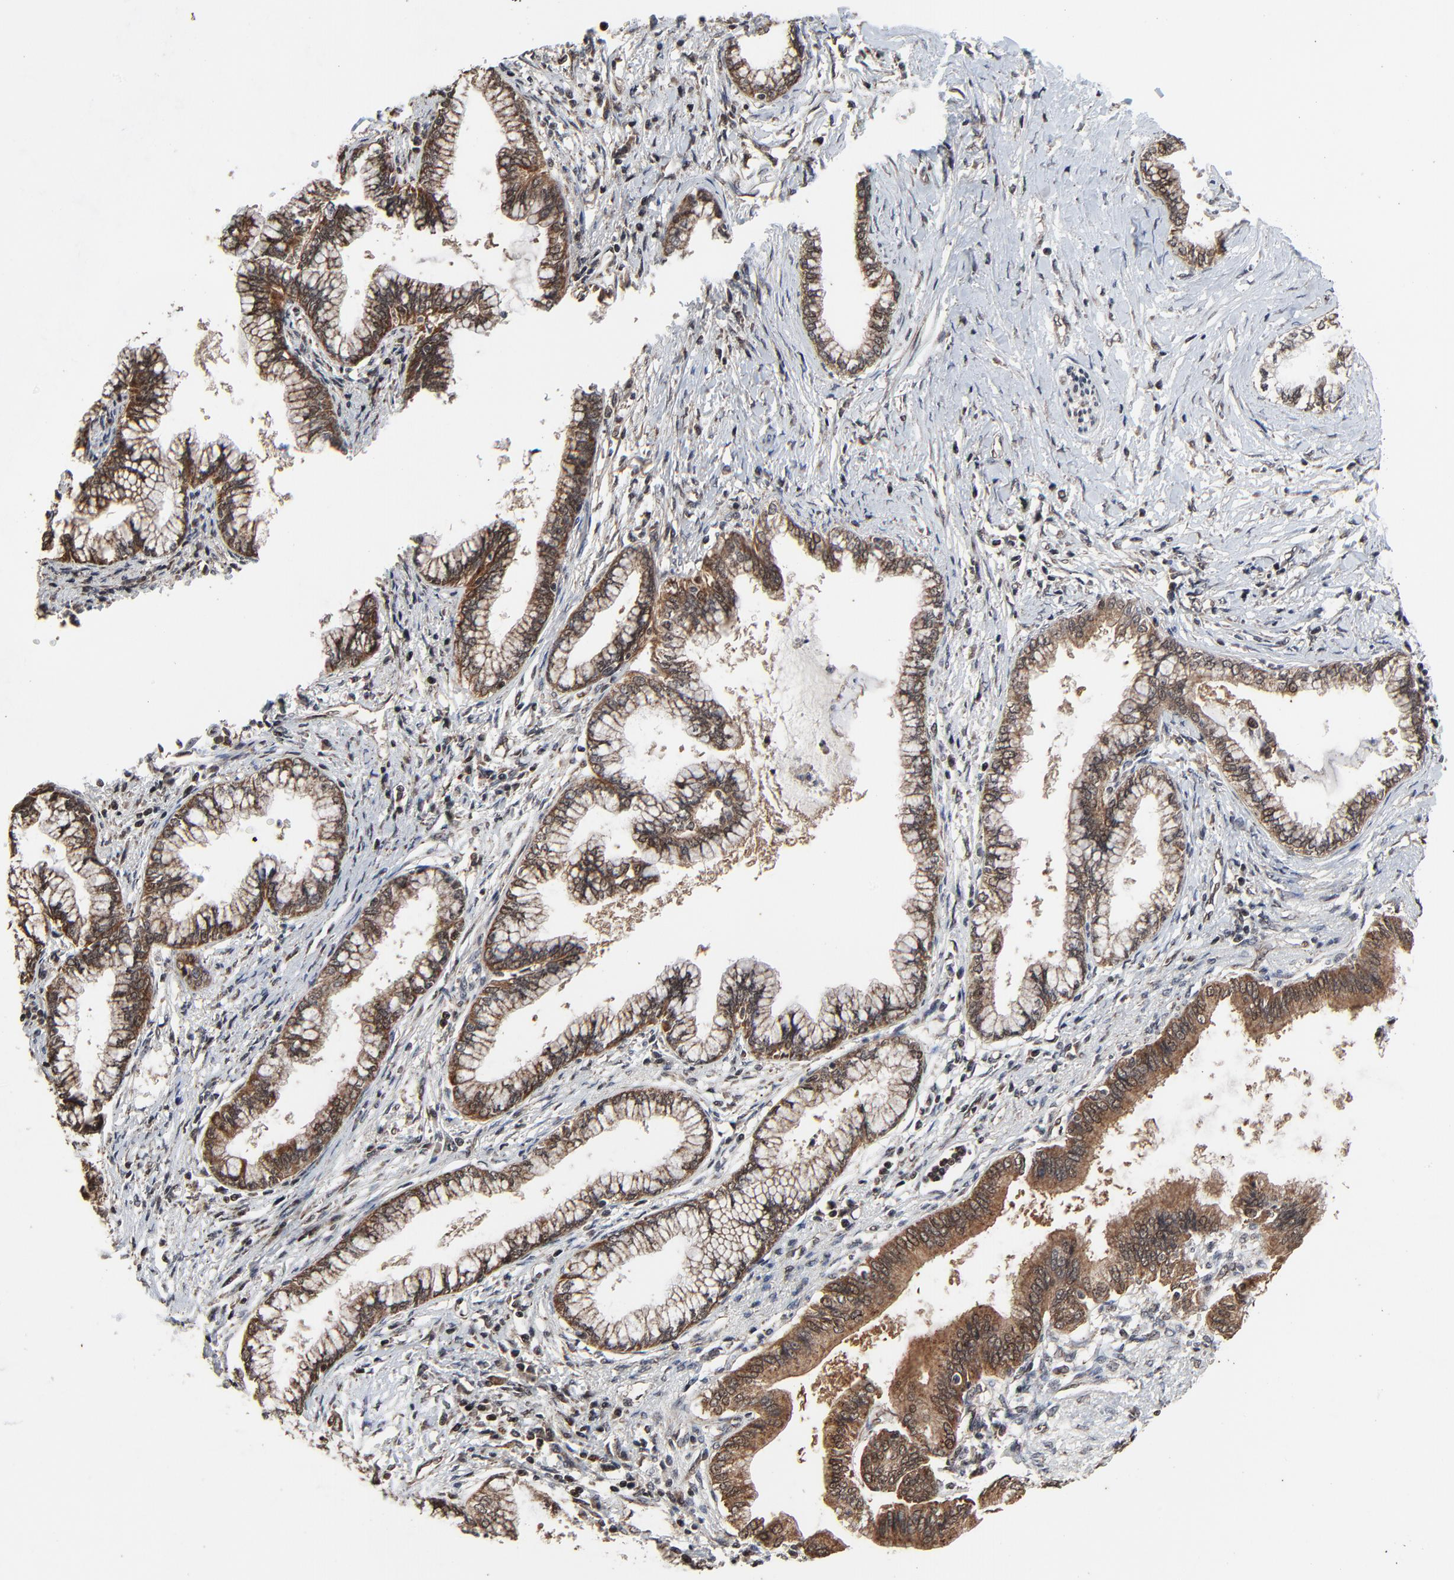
{"staining": {"intensity": "moderate", "quantity": ">75%", "location": "cytoplasmic/membranous,nuclear"}, "tissue": "pancreatic cancer", "cell_type": "Tumor cells", "image_type": "cancer", "snomed": [{"axis": "morphology", "description": "Adenocarcinoma, NOS"}, {"axis": "topography", "description": "Pancreas"}], "caption": "IHC image of neoplastic tissue: pancreatic adenocarcinoma stained using immunohistochemistry (IHC) displays medium levels of moderate protein expression localized specifically in the cytoplasmic/membranous and nuclear of tumor cells, appearing as a cytoplasmic/membranous and nuclear brown color.", "gene": "RHOJ", "patient": {"sex": "female", "age": 64}}